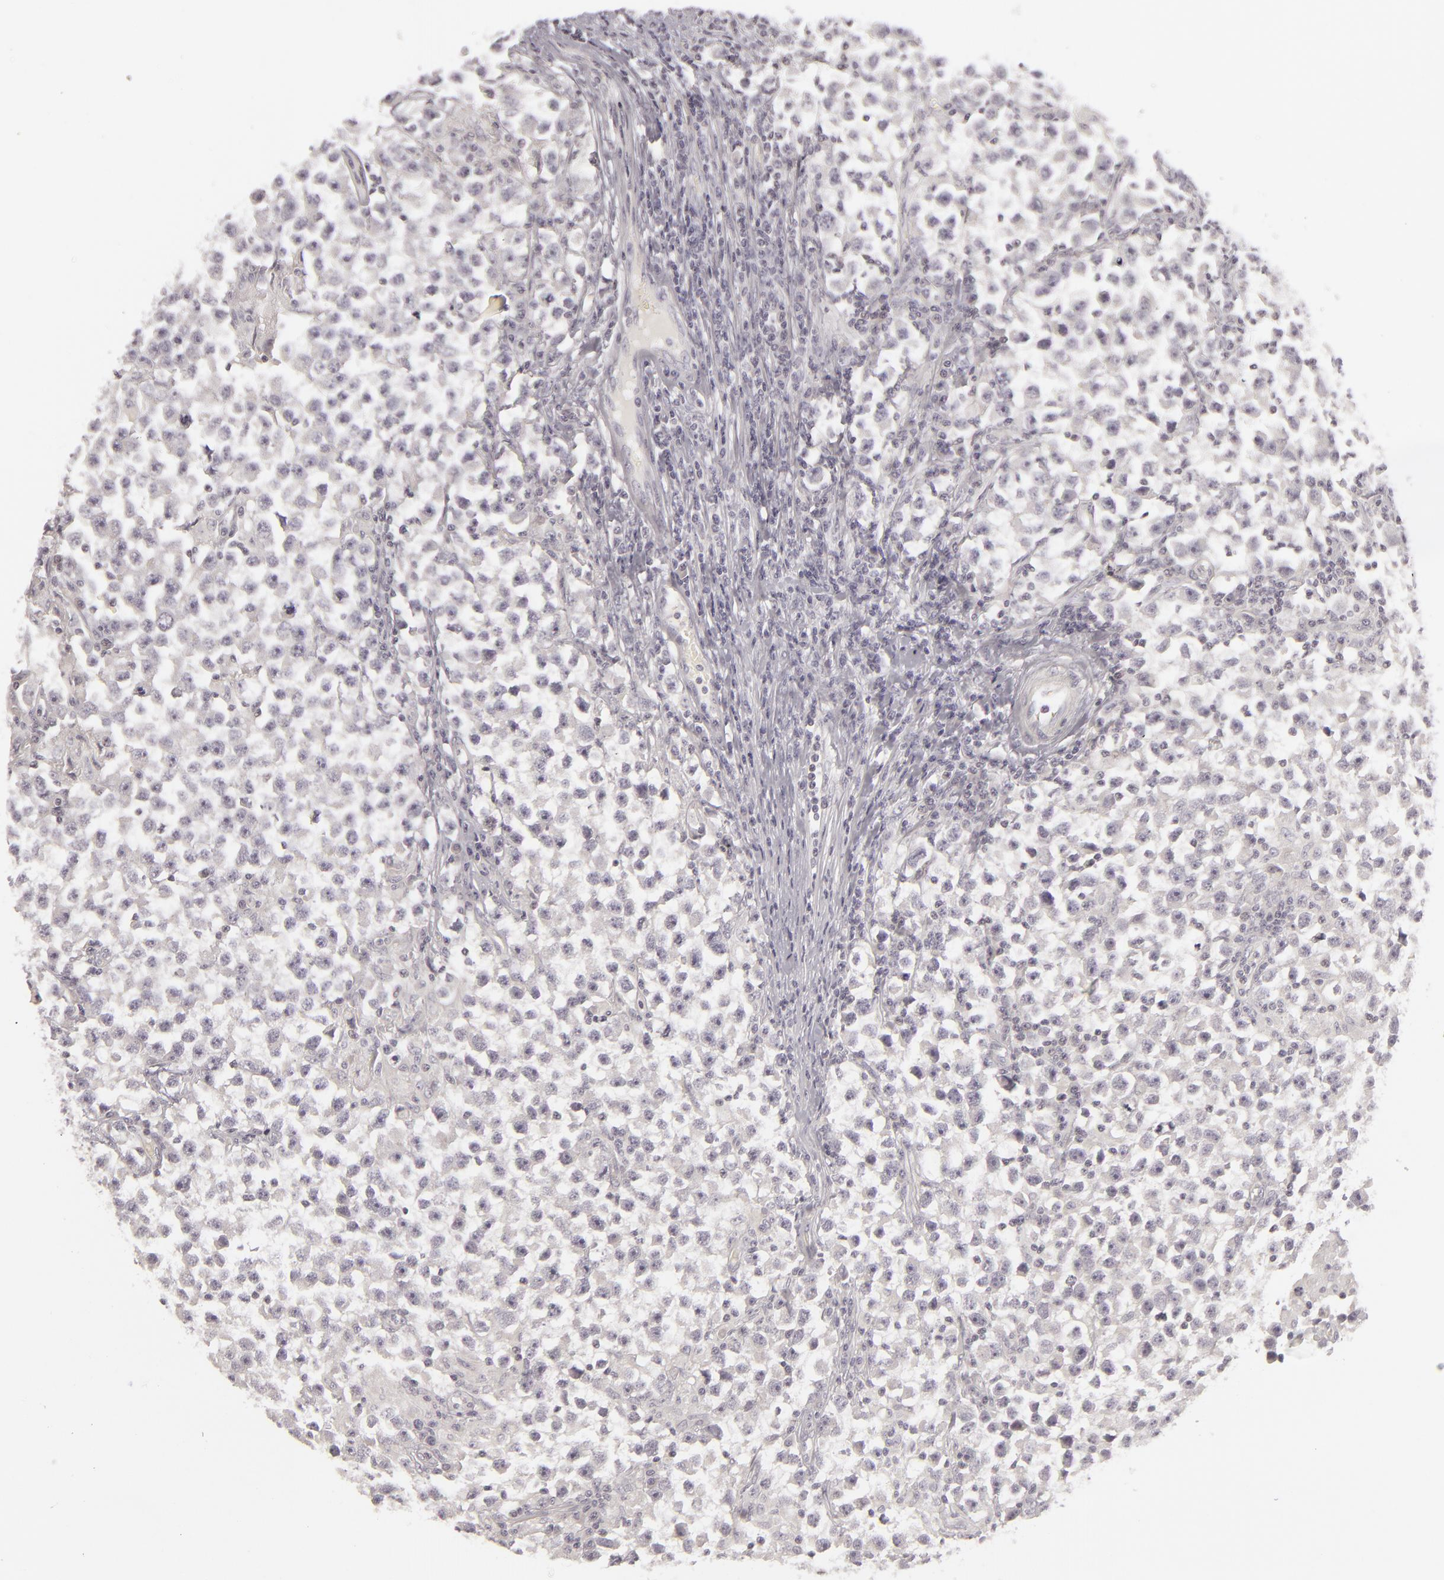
{"staining": {"intensity": "negative", "quantity": "none", "location": "none"}, "tissue": "testis cancer", "cell_type": "Tumor cells", "image_type": "cancer", "snomed": [{"axis": "morphology", "description": "Seminoma, NOS"}, {"axis": "topography", "description": "Testis"}], "caption": "Tumor cells show no significant staining in seminoma (testis).", "gene": "SIX1", "patient": {"sex": "male", "age": 33}}